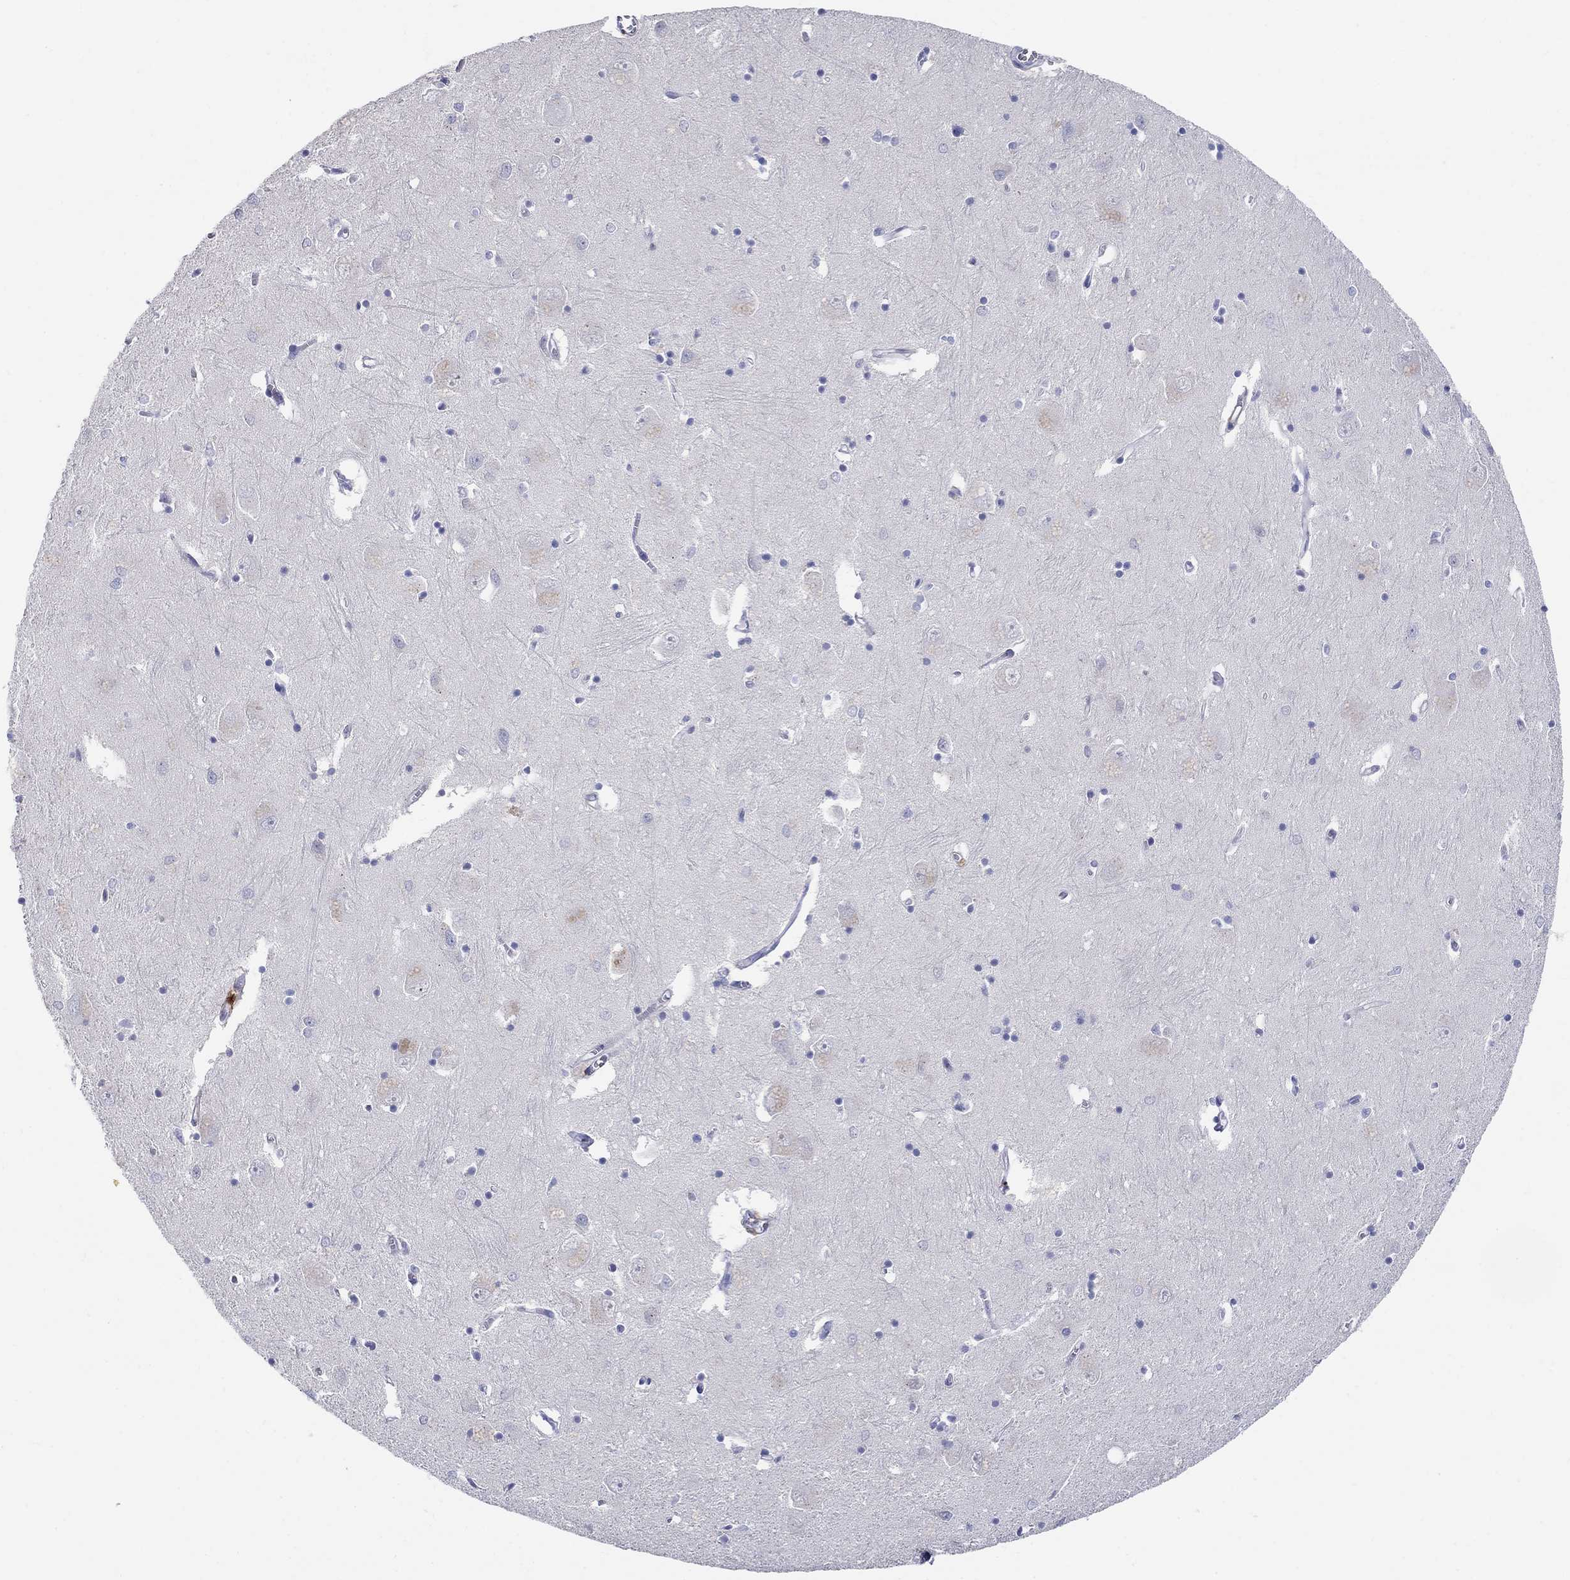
{"staining": {"intensity": "negative", "quantity": "none", "location": "none"}, "tissue": "caudate", "cell_type": "Glial cells", "image_type": "normal", "snomed": [{"axis": "morphology", "description": "Normal tissue, NOS"}, {"axis": "topography", "description": "Lateral ventricle wall"}], "caption": "Human caudate stained for a protein using immunohistochemistry displays no staining in glial cells.", "gene": "AKR1C1", "patient": {"sex": "male", "age": 54}}